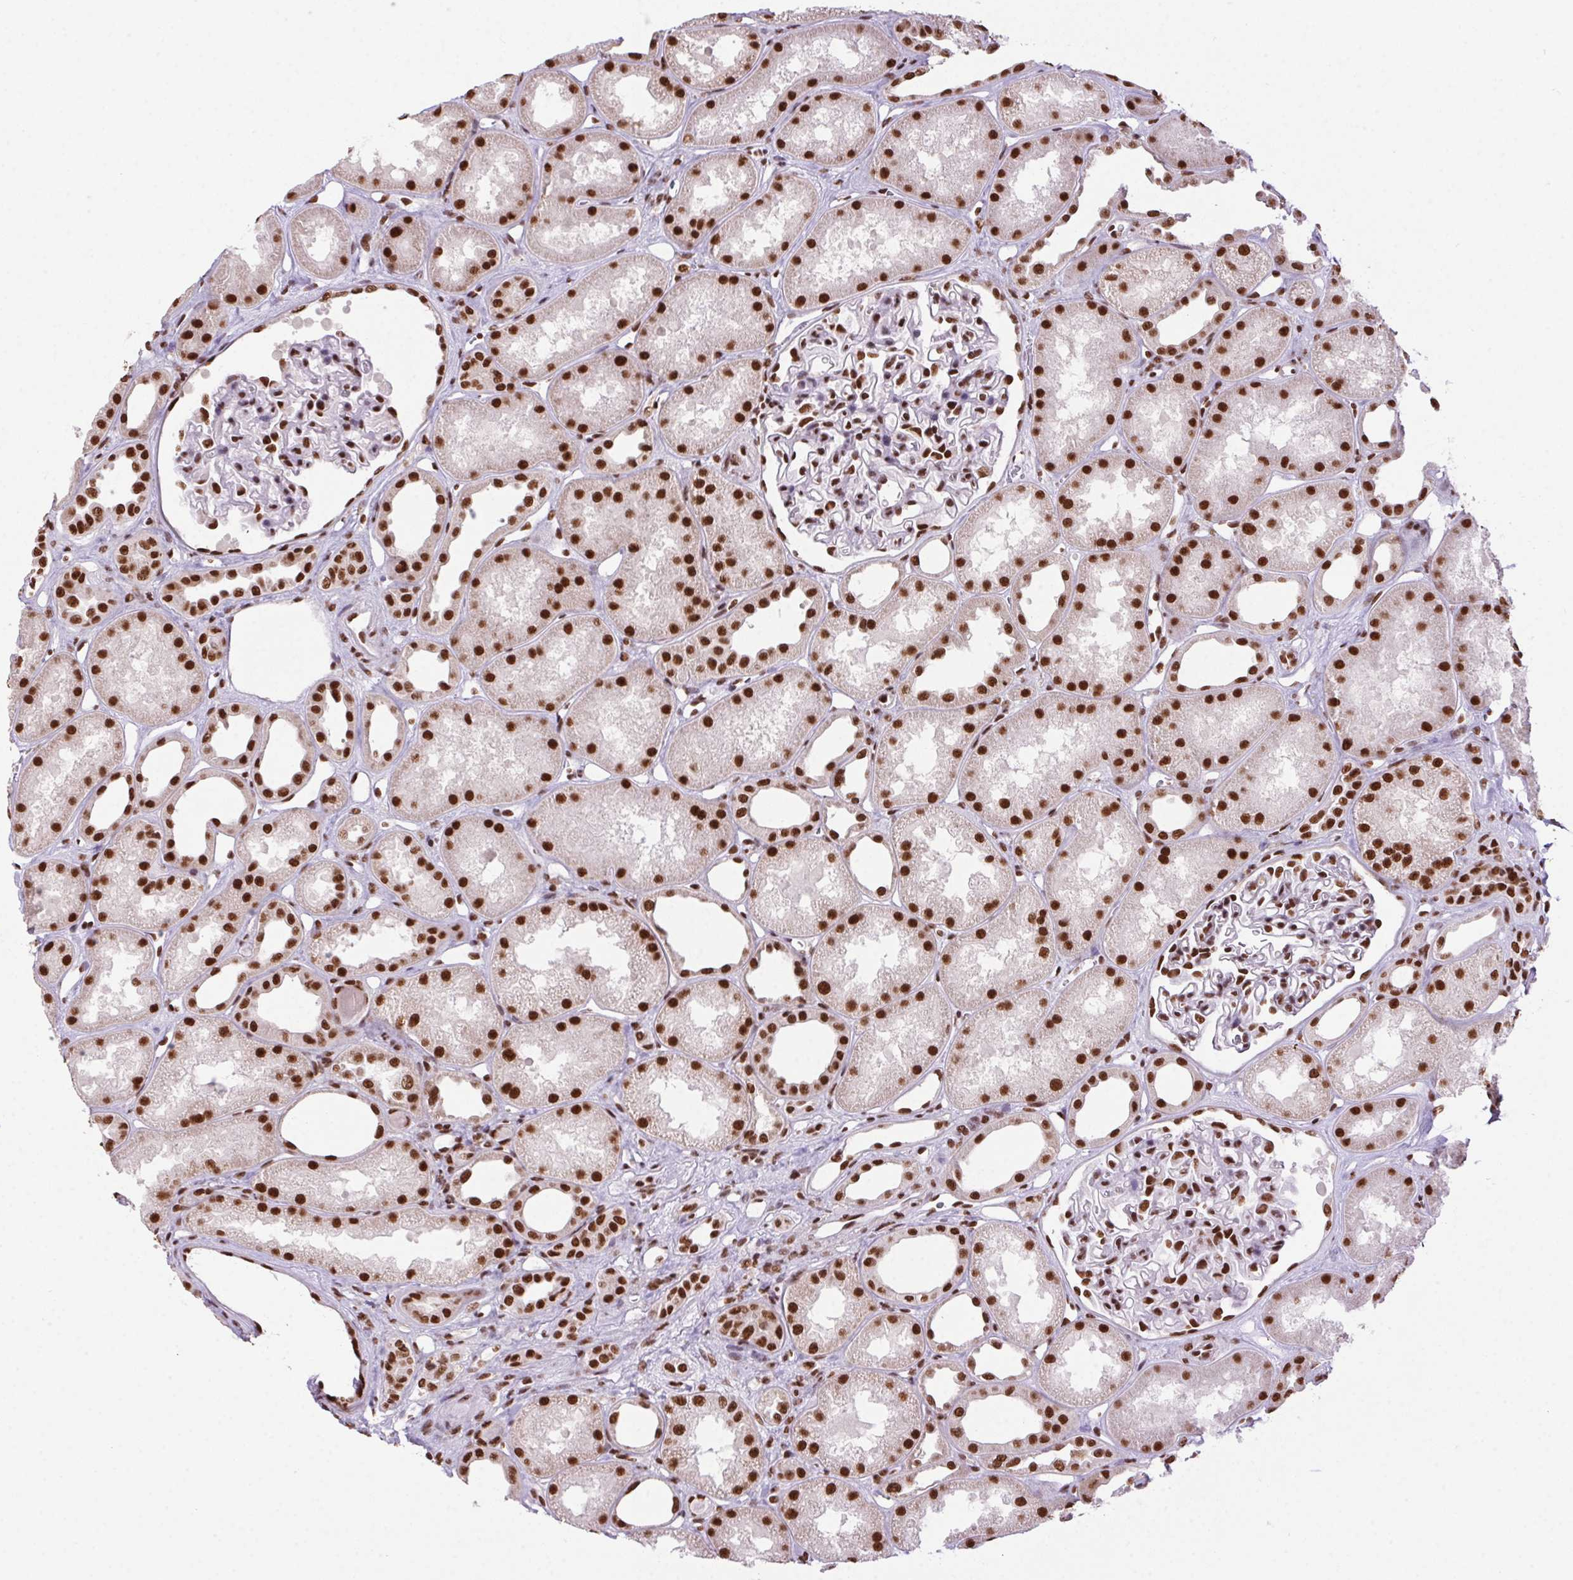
{"staining": {"intensity": "moderate", "quantity": ">75%", "location": "nuclear"}, "tissue": "kidney", "cell_type": "Cells in glomeruli", "image_type": "normal", "snomed": [{"axis": "morphology", "description": "Normal tissue, NOS"}, {"axis": "topography", "description": "Kidney"}], "caption": "Brown immunohistochemical staining in normal human kidney reveals moderate nuclear staining in approximately >75% of cells in glomeruli. (brown staining indicates protein expression, while blue staining denotes nuclei).", "gene": "ZNF207", "patient": {"sex": "male", "age": 61}}